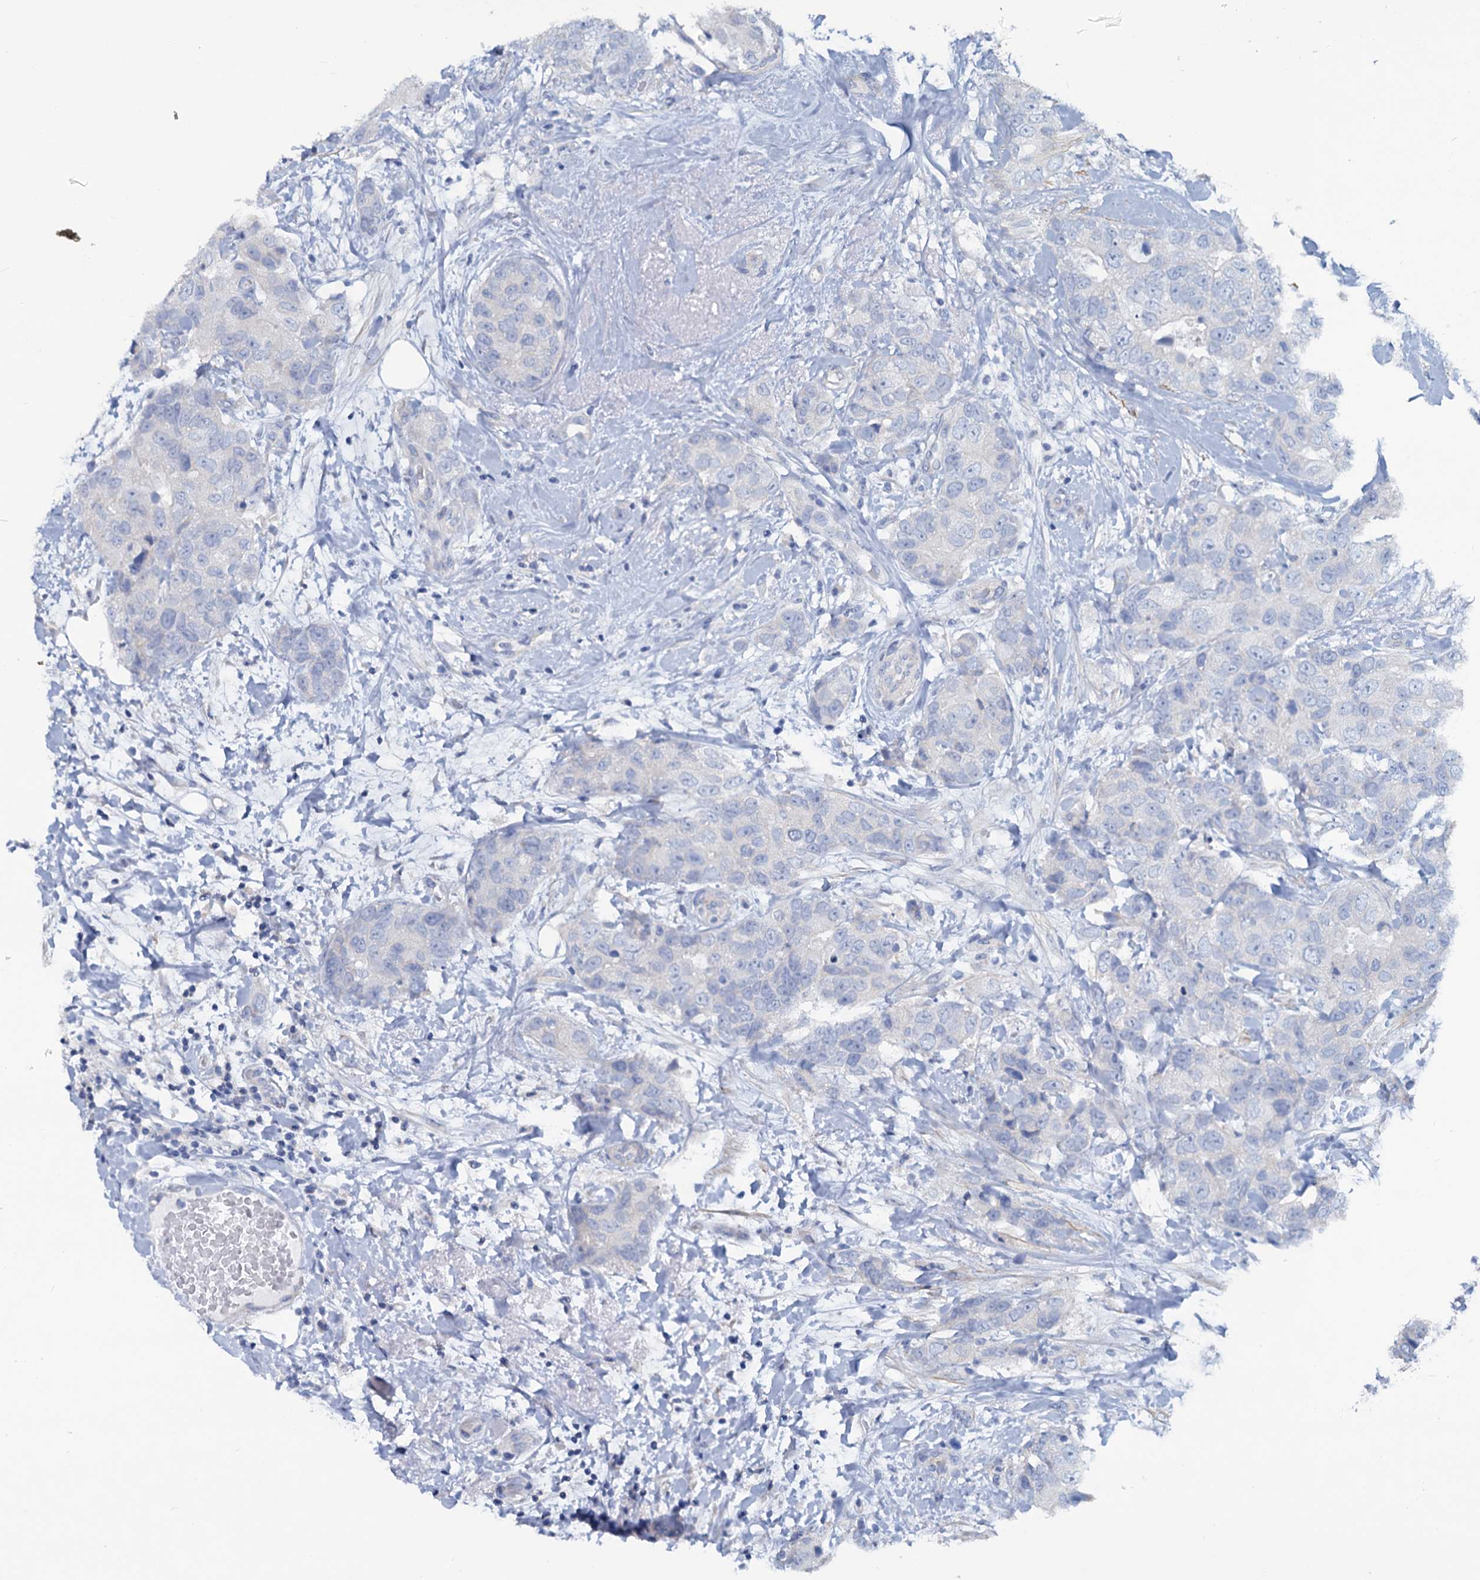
{"staining": {"intensity": "negative", "quantity": "none", "location": "none"}, "tissue": "breast cancer", "cell_type": "Tumor cells", "image_type": "cancer", "snomed": [{"axis": "morphology", "description": "Duct carcinoma"}, {"axis": "topography", "description": "Breast"}], "caption": "Immunohistochemistry (IHC) micrograph of human invasive ductal carcinoma (breast) stained for a protein (brown), which demonstrates no staining in tumor cells. Brightfield microscopy of immunohistochemistry (IHC) stained with DAB (3,3'-diaminobenzidine) (brown) and hematoxylin (blue), captured at high magnification.", "gene": "SLC1A3", "patient": {"sex": "female", "age": 62}}